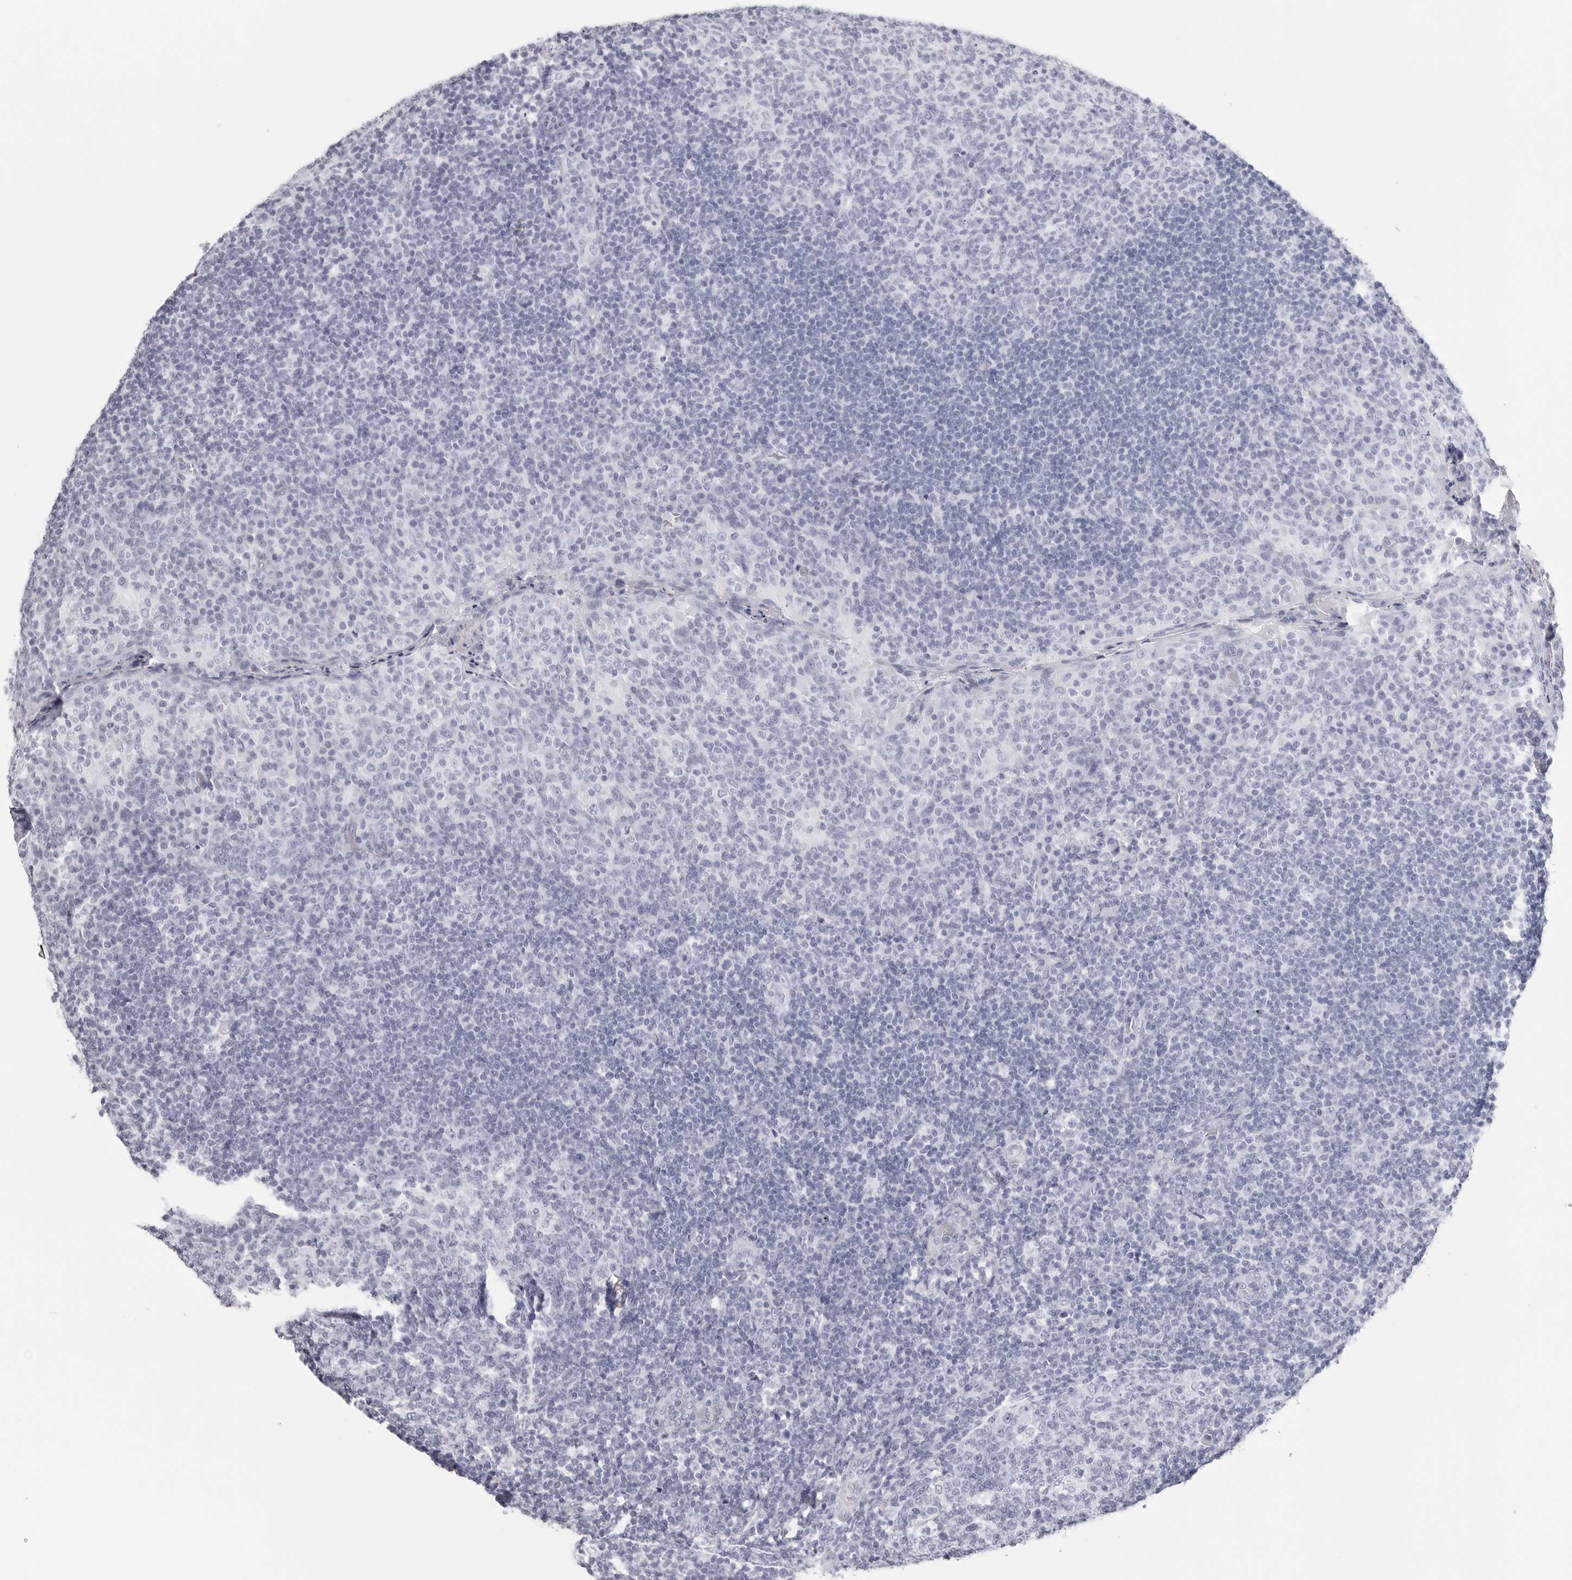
{"staining": {"intensity": "negative", "quantity": "none", "location": "none"}, "tissue": "tonsil", "cell_type": "Germinal center cells", "image_type": "normal", "snomed": [{"axis": "morphology", "description": "Normal tissue, NOS"}, {"axis": "topography", "description": "Tonsil"}], "caption": "This is an IHC photomicrograph of benign tonsil. There is no expression in germinal center cells.", "gene": "CST2", "patient": {"sex": "female", "age": 19}}